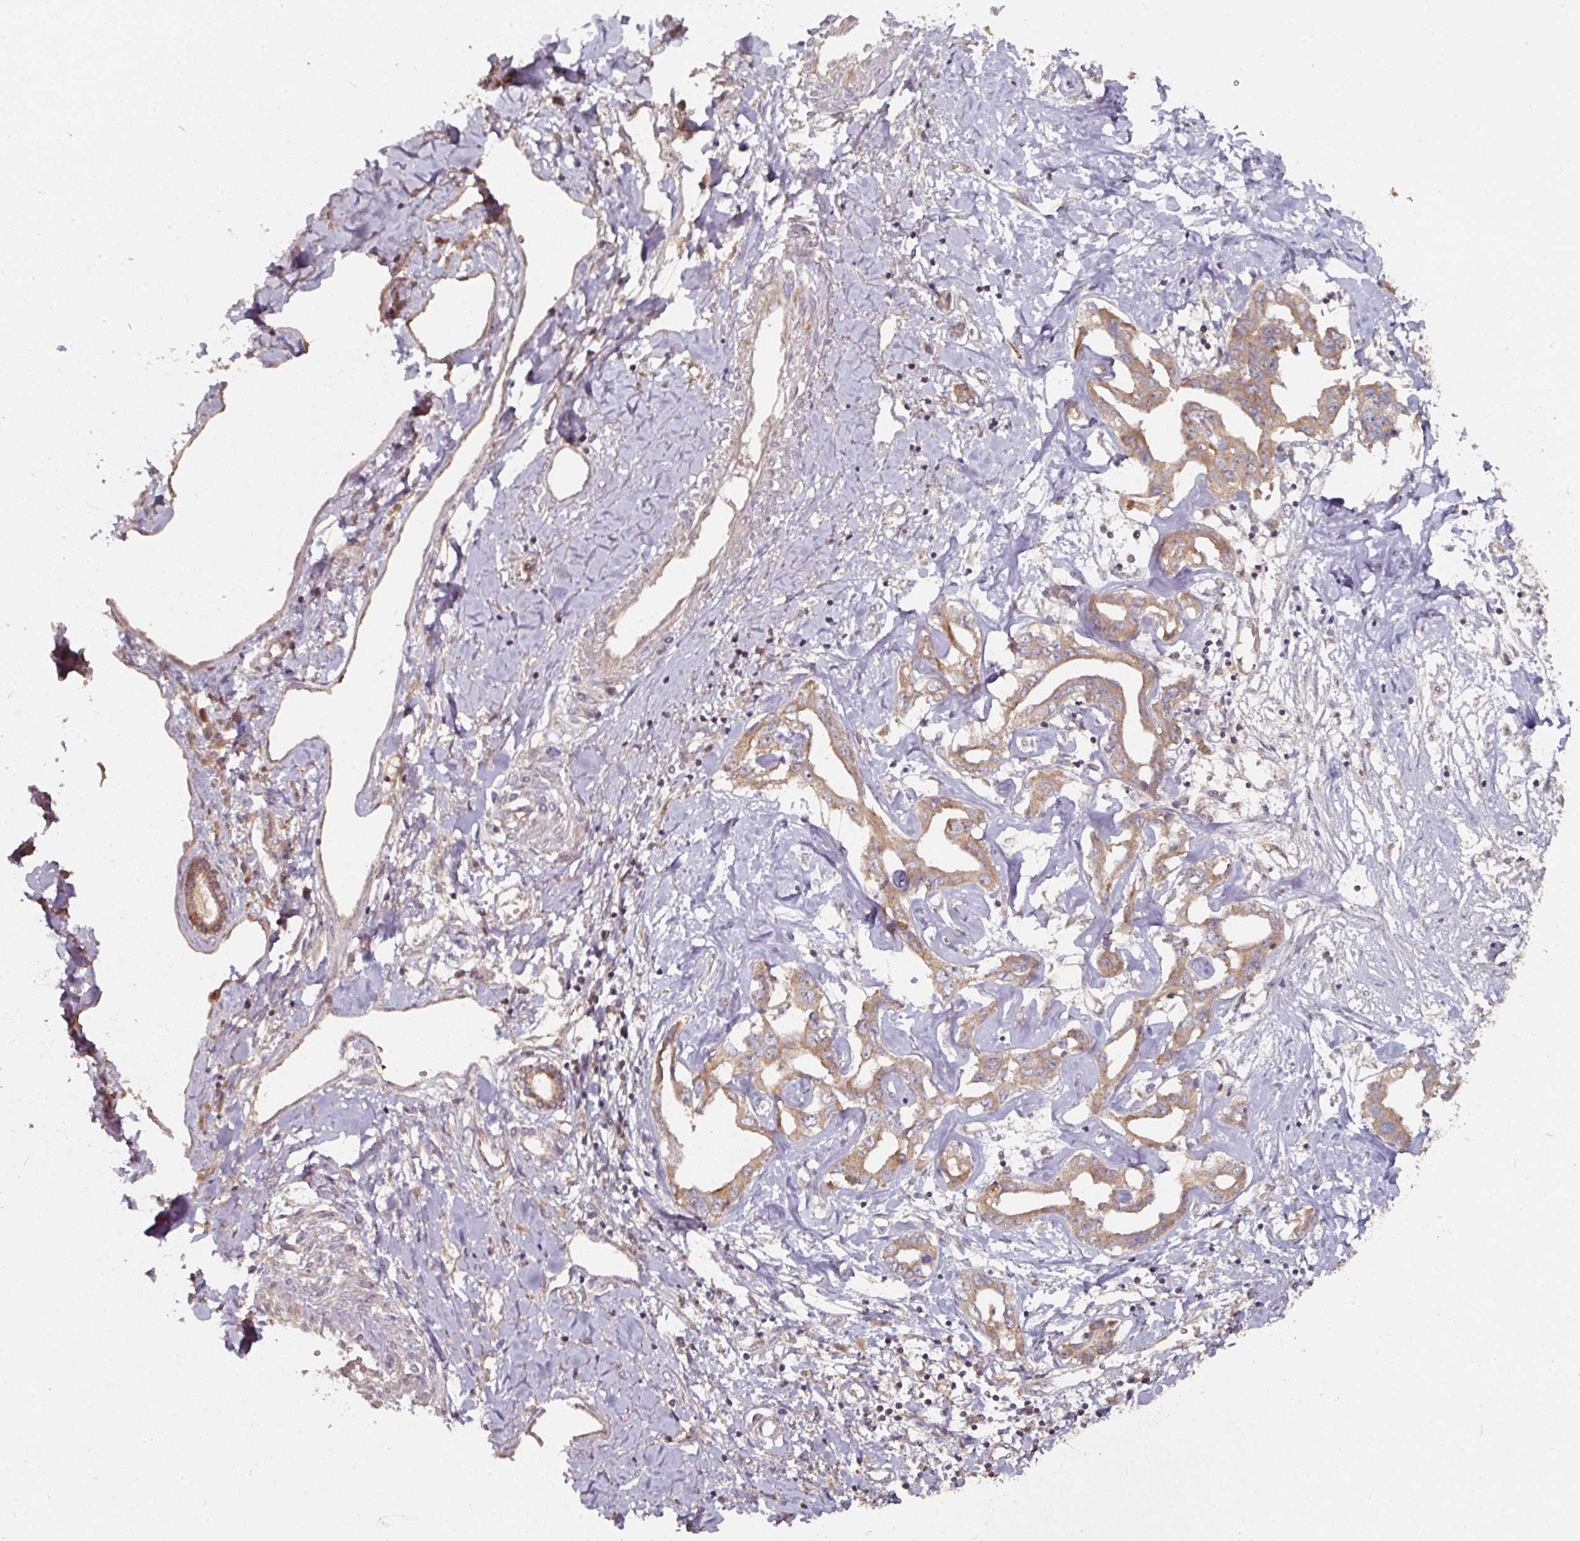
{"staining": {"intensity": "moderate", "quantity": ">75%", "location": "cytoplasmic/membranous"}, "tissue": "liver cancer", "cell_type": "Tumor cells", "image_type": "cancer", "snomed": [{"axis": "morphology", "description": "Cholangiocarcinoma"}, {"axis": "topography", "description": "Liver"}], "caption": "IHC of liver cancer (cholangiocarcinoma) exhibits medium levels of moderate cytoplasmic/membranous positivity in about >75% of tumor cells.", "gene": "DNAJC7", "patient": {"sex": "male", "age": 59}}